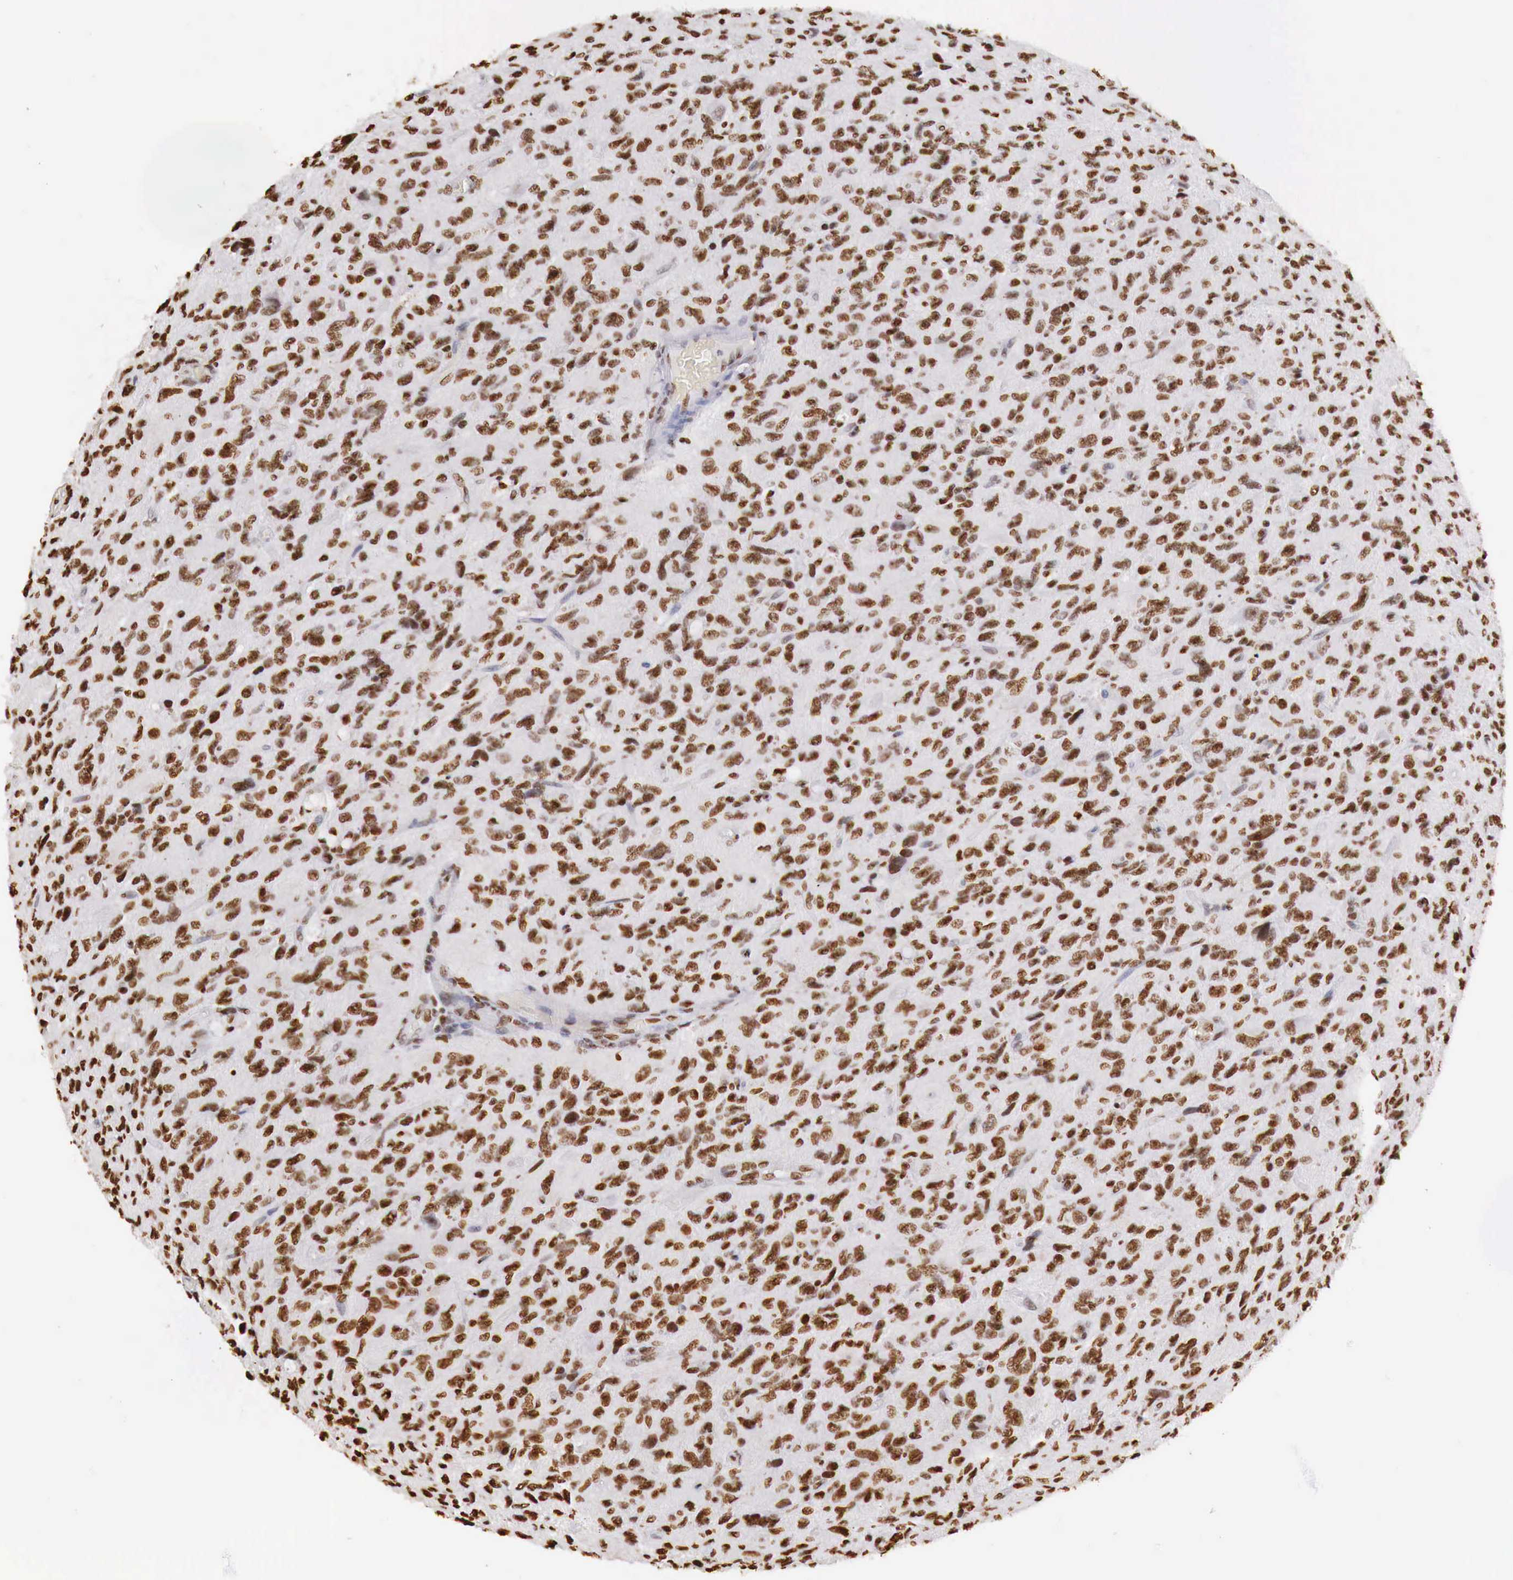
{"staining": {"intensity": "strong", "quantity": ">75%", "location": "nuclear"}, "tissue": "glioma", "cell_type": "Tumor cells", "image_type": "cancer", "snomed": [{"axis": "morphology", "description": "Glioma, malignant, High grade"}, {"axis": "topography", "description": "Brain"}], "caption": "Protein expression analysis of high-grade glioma (malignant) demonstrates strong nuclear staining in approximately >75% of tumor cells.", "gene": "DKC1", "patient": {"sex": "female", "age": 60}}